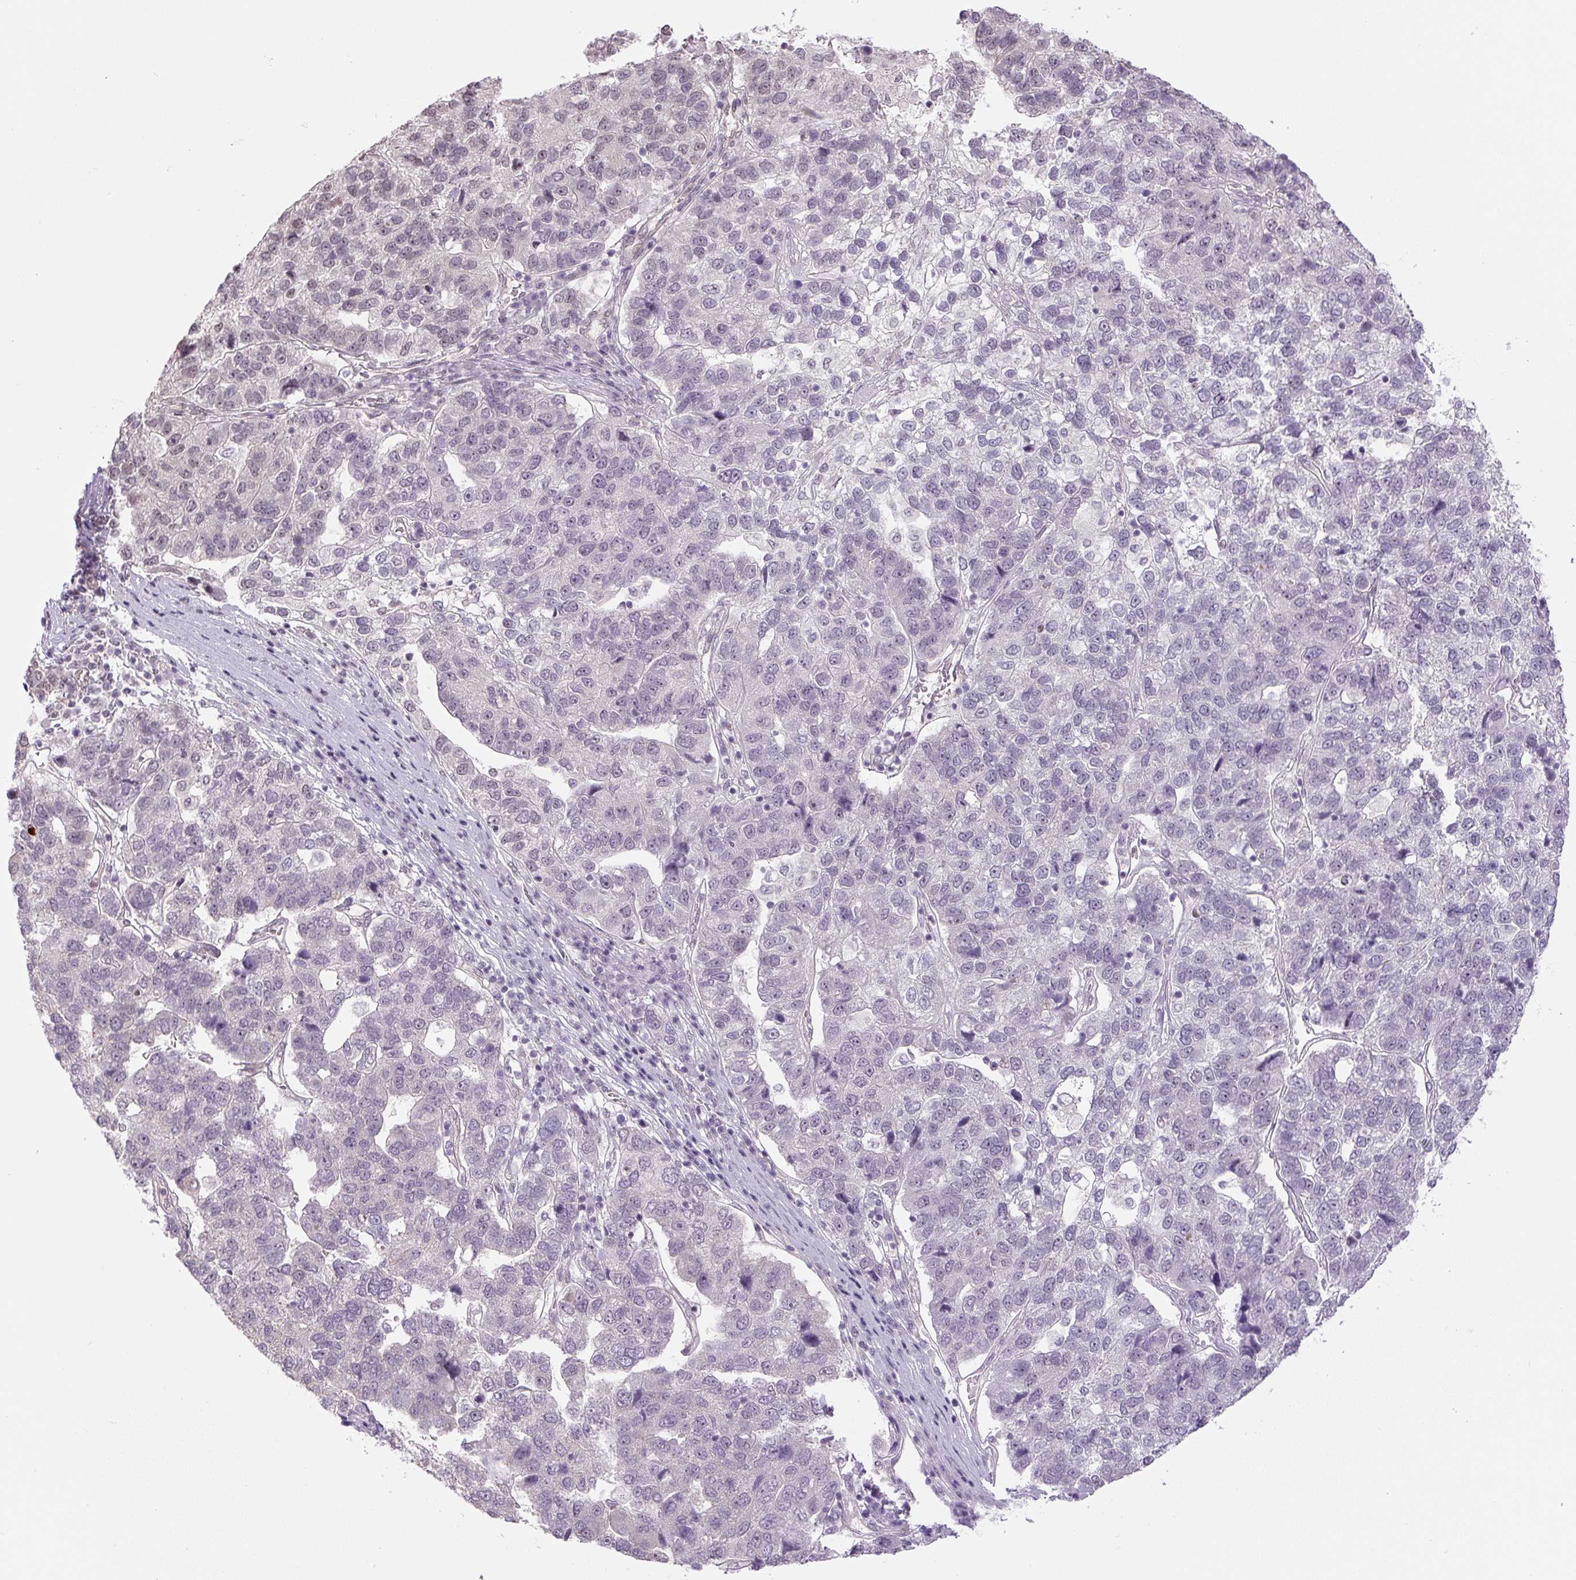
{"staining": {"intensity": "negative", "quantity": "none", "location": "none"}, "tissue": "pancreatic cancer", "cell_type": "Tumor cells", "image_type": "cancer", "snomed": [{"axis": "morphology", "description": "Adenocarcinoma, NOS"}, {"axis": "topography", "description": "Pancreas"}], "caption": "Immunohistochemical staining of human pancreatic adenocarcinoma displays no significant expression in tumor cells.", "gene": "TCFL5", "patient": {"sex": "female", "age": 61}}